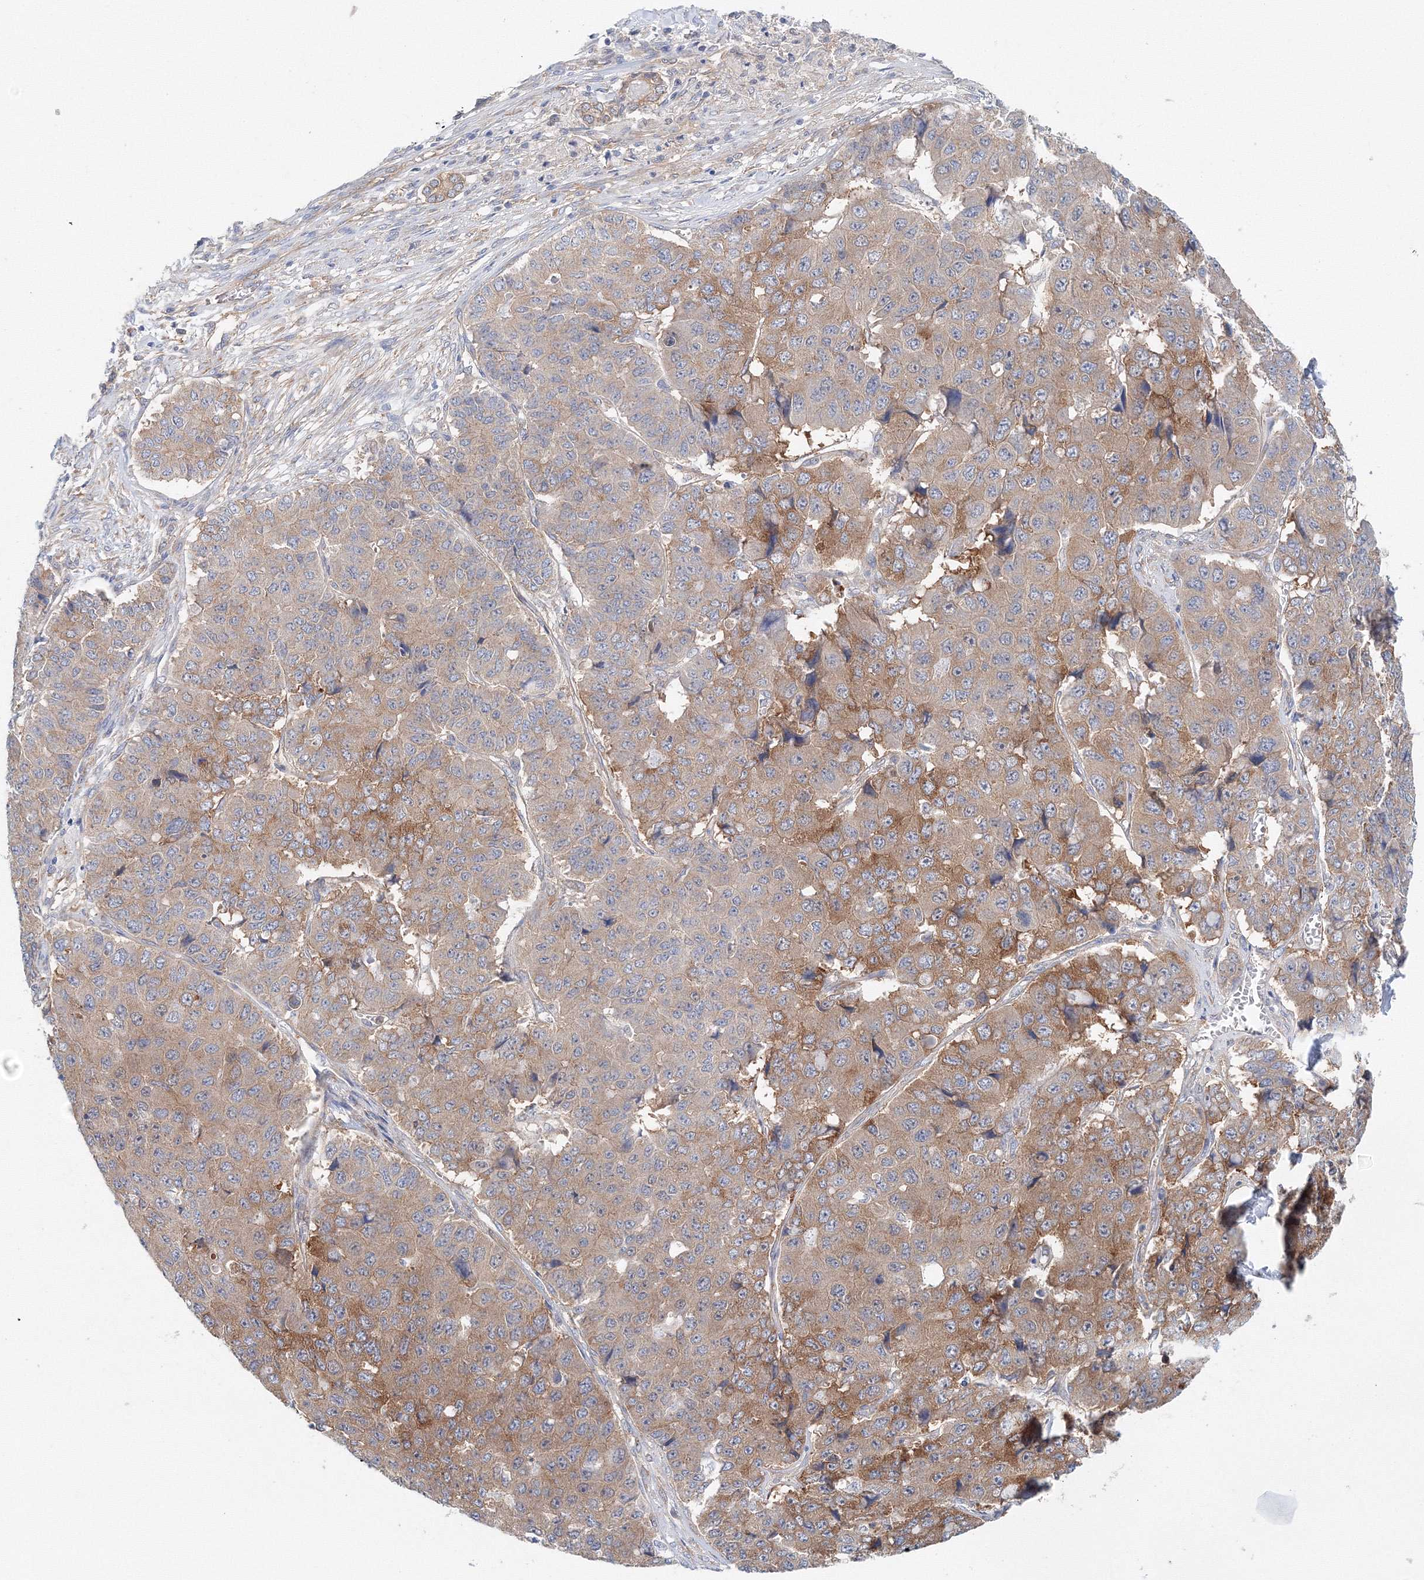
{"staining": {"intensity": "moderate", "quantity": ">75%", "location": "cytoplasmic/membranous"}, "tissue": "pancreatic cancer", "cell_type": "Tumor cells", "image_type": "cancer", "snomed": [{"axis": "morphology", "description": "Adenocarcinoma, NOS"}, {"axis": "topography", "description": "Pancreas"}], "caption": "Pancreatic cancer stained with DAB (3,3'-diaminobenzidine) immunohistochemistry (IHC) reveals medium levels of moderate cytoplasmic/membranous staining in approximately >75% of tumor cells.", "gene": "TPRKB", "patient": {"sex": "male", "age": 50}}